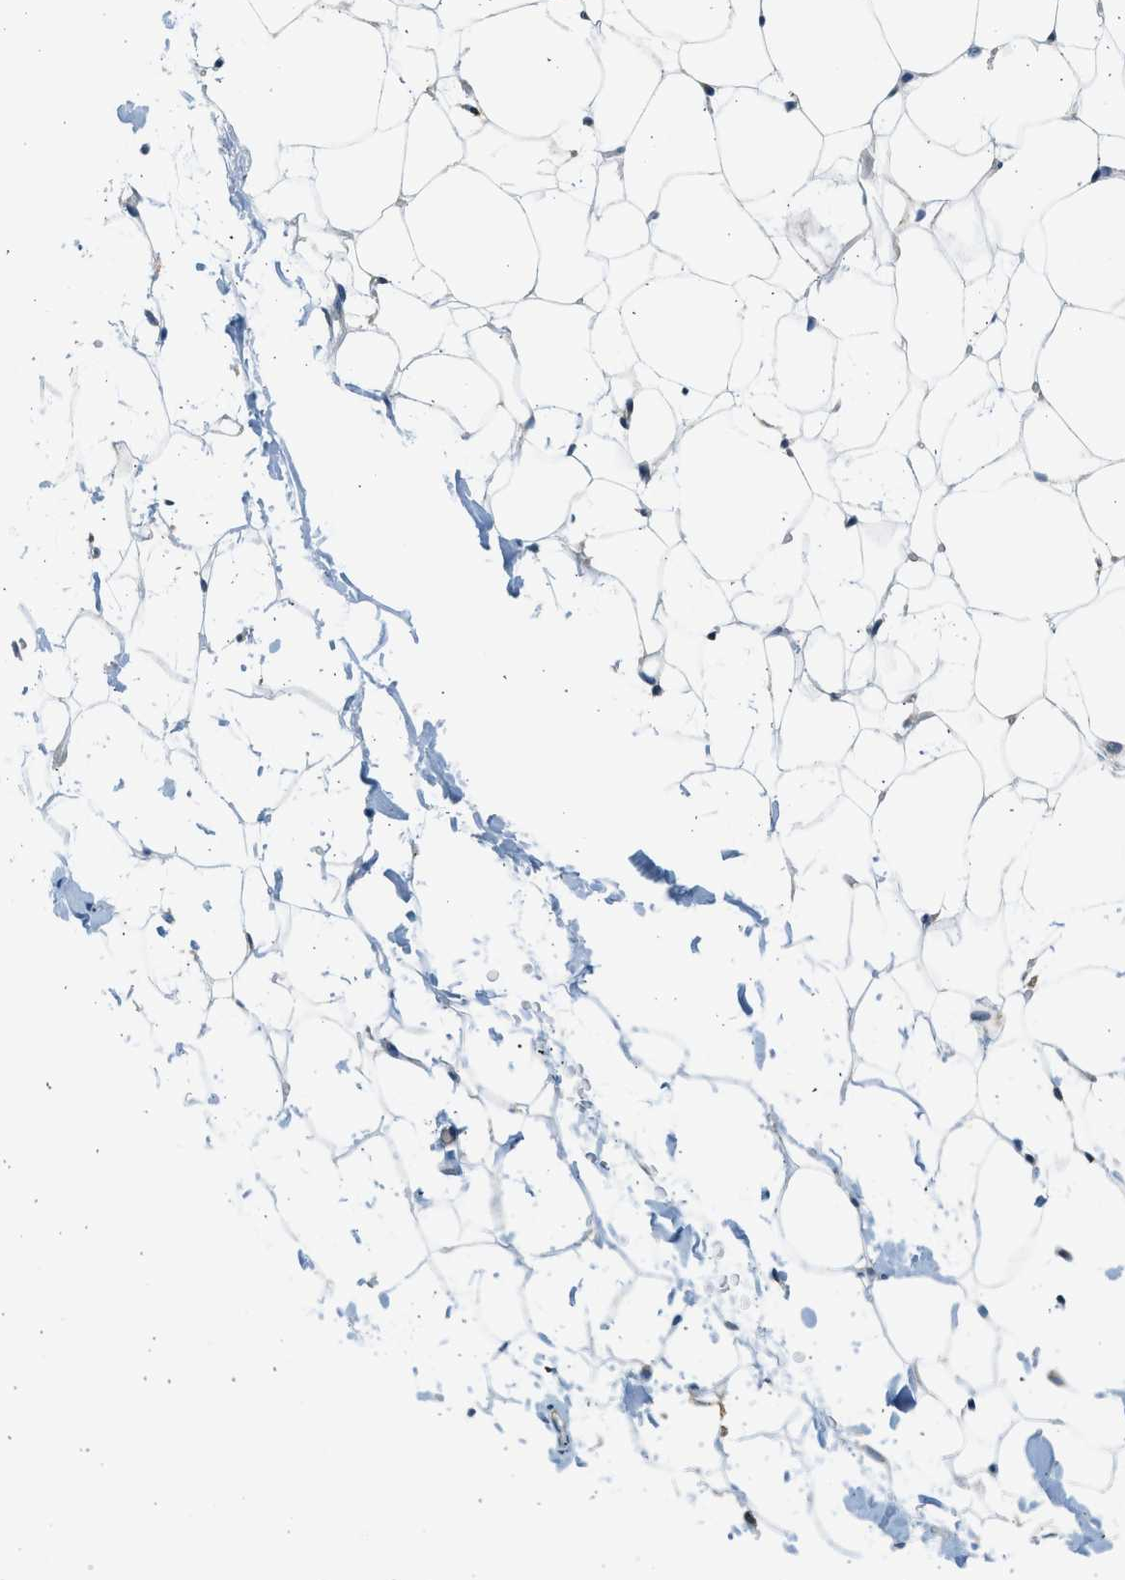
{"staining": {"intensity": "negative", "quantity": "none", "location": "none"}, "tissue": "adipose tissue", "cell_type": "Adipocytes", "image_type": "normal", "snomed": [{"axis": "morphology", "description": "Normal tissue, NOS"}, {"axis": "topography", "description": "Breast"}, {"axis": "topography", "description": "Soft tissue"}], "caption": "This is an IHC histopathology image of benign adipose tissue. There is no expression in adipocytes.", "gene": "KDELR2", "patient": {"sex": "female", "age": 75}}